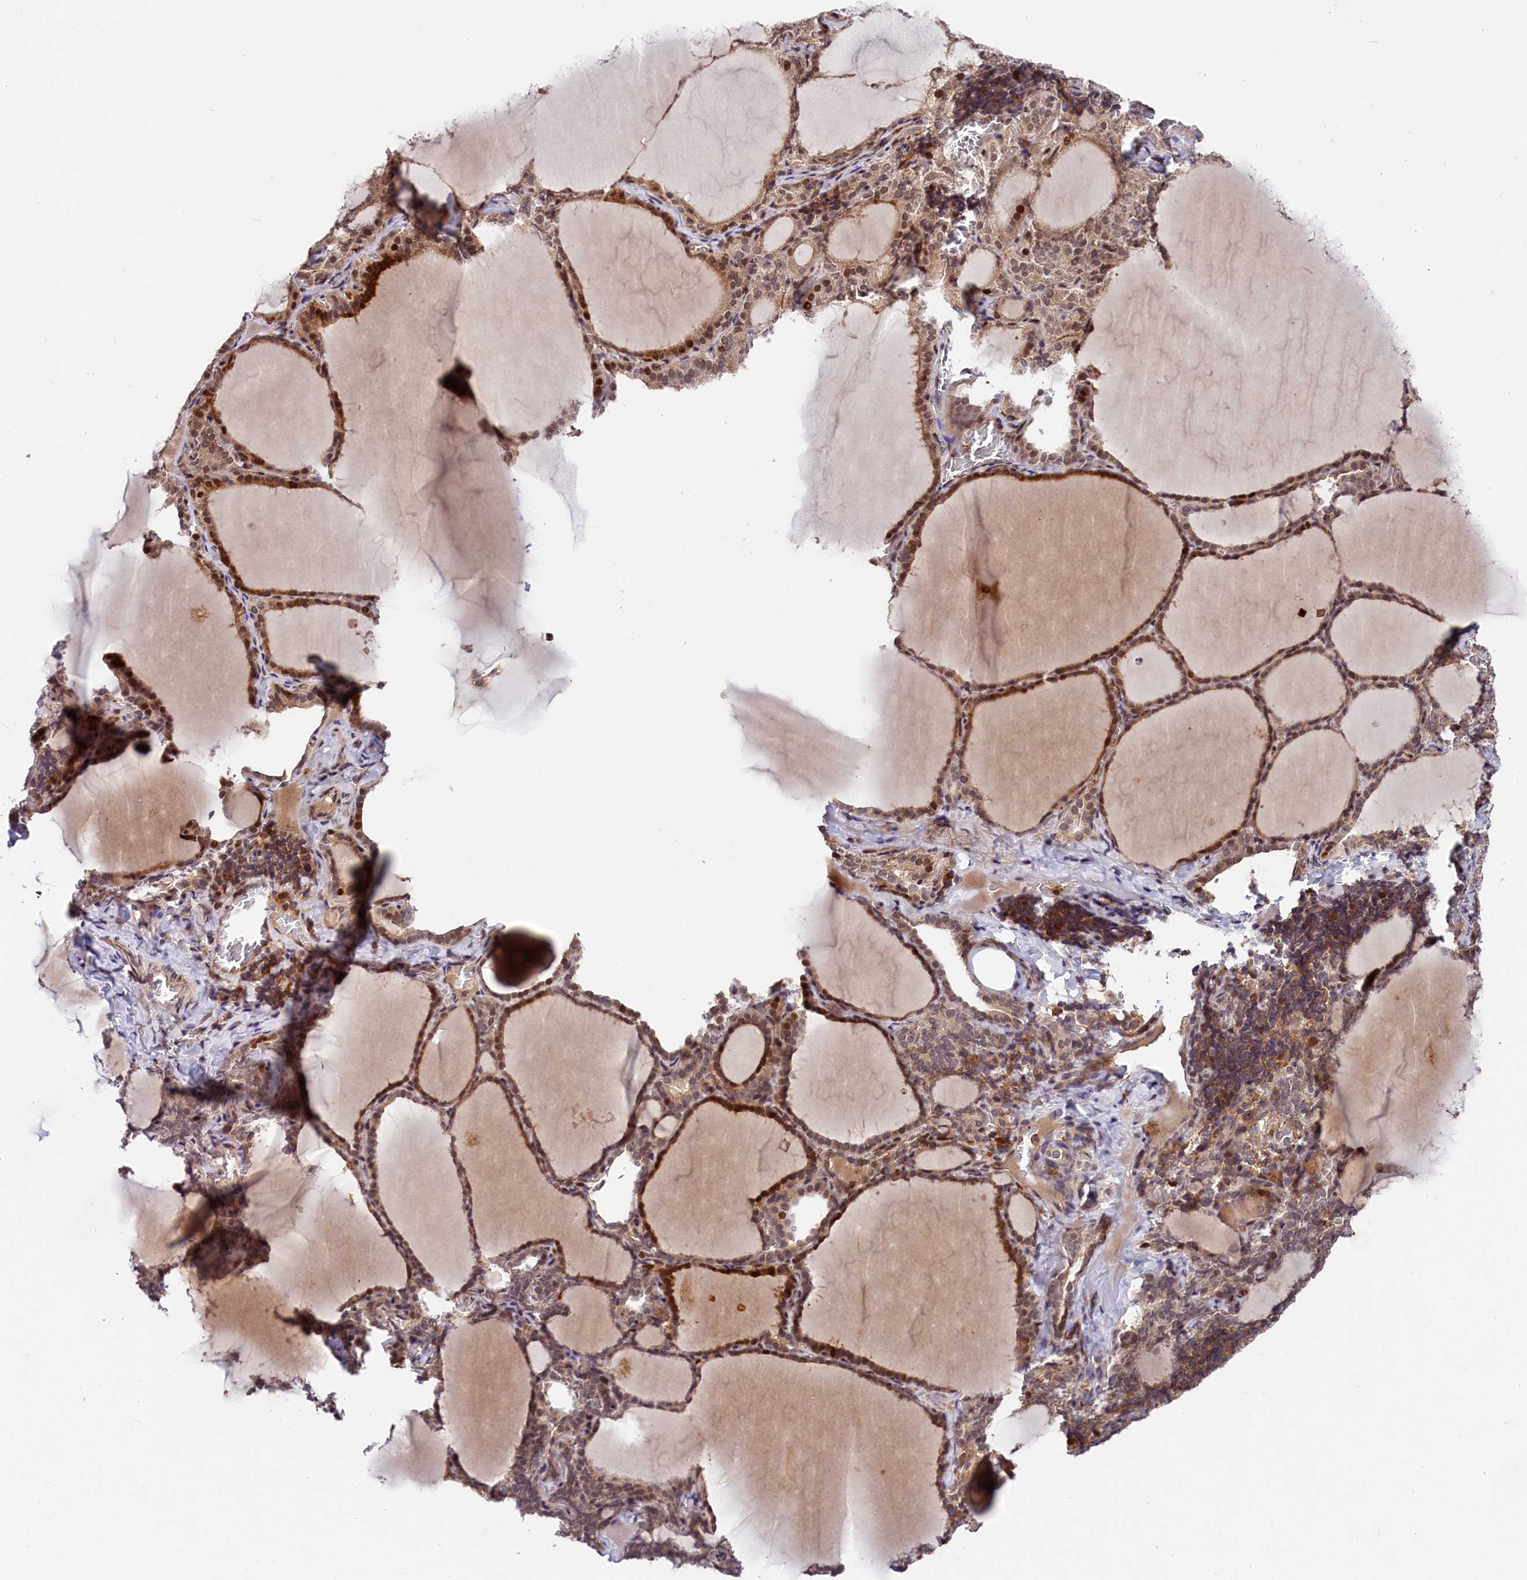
{"staining": {"intensity": "moderate", "quantity": ">75%", "location": "cytoplasmic/membranous,nuclear"}, "tissue": "thyroid gland", "cell_type": "Glandular cells", "image_type": "normal", "snomed": [{"axis": "morphology", "description": "Normal tissue, NOS"}, {"axis": "topography", "description": "Thyroid gland"}], "caption": "Protein expression analysis of unremarkable thyroid gland reveals moderate cytoplasmic/membranous,nuclear positivity in about >75% of glandular cells. (IHC, brightfield microscopy, high magnification).", "gene": "CACNA1H", "patient": {"sex": "female", "age": 39}}